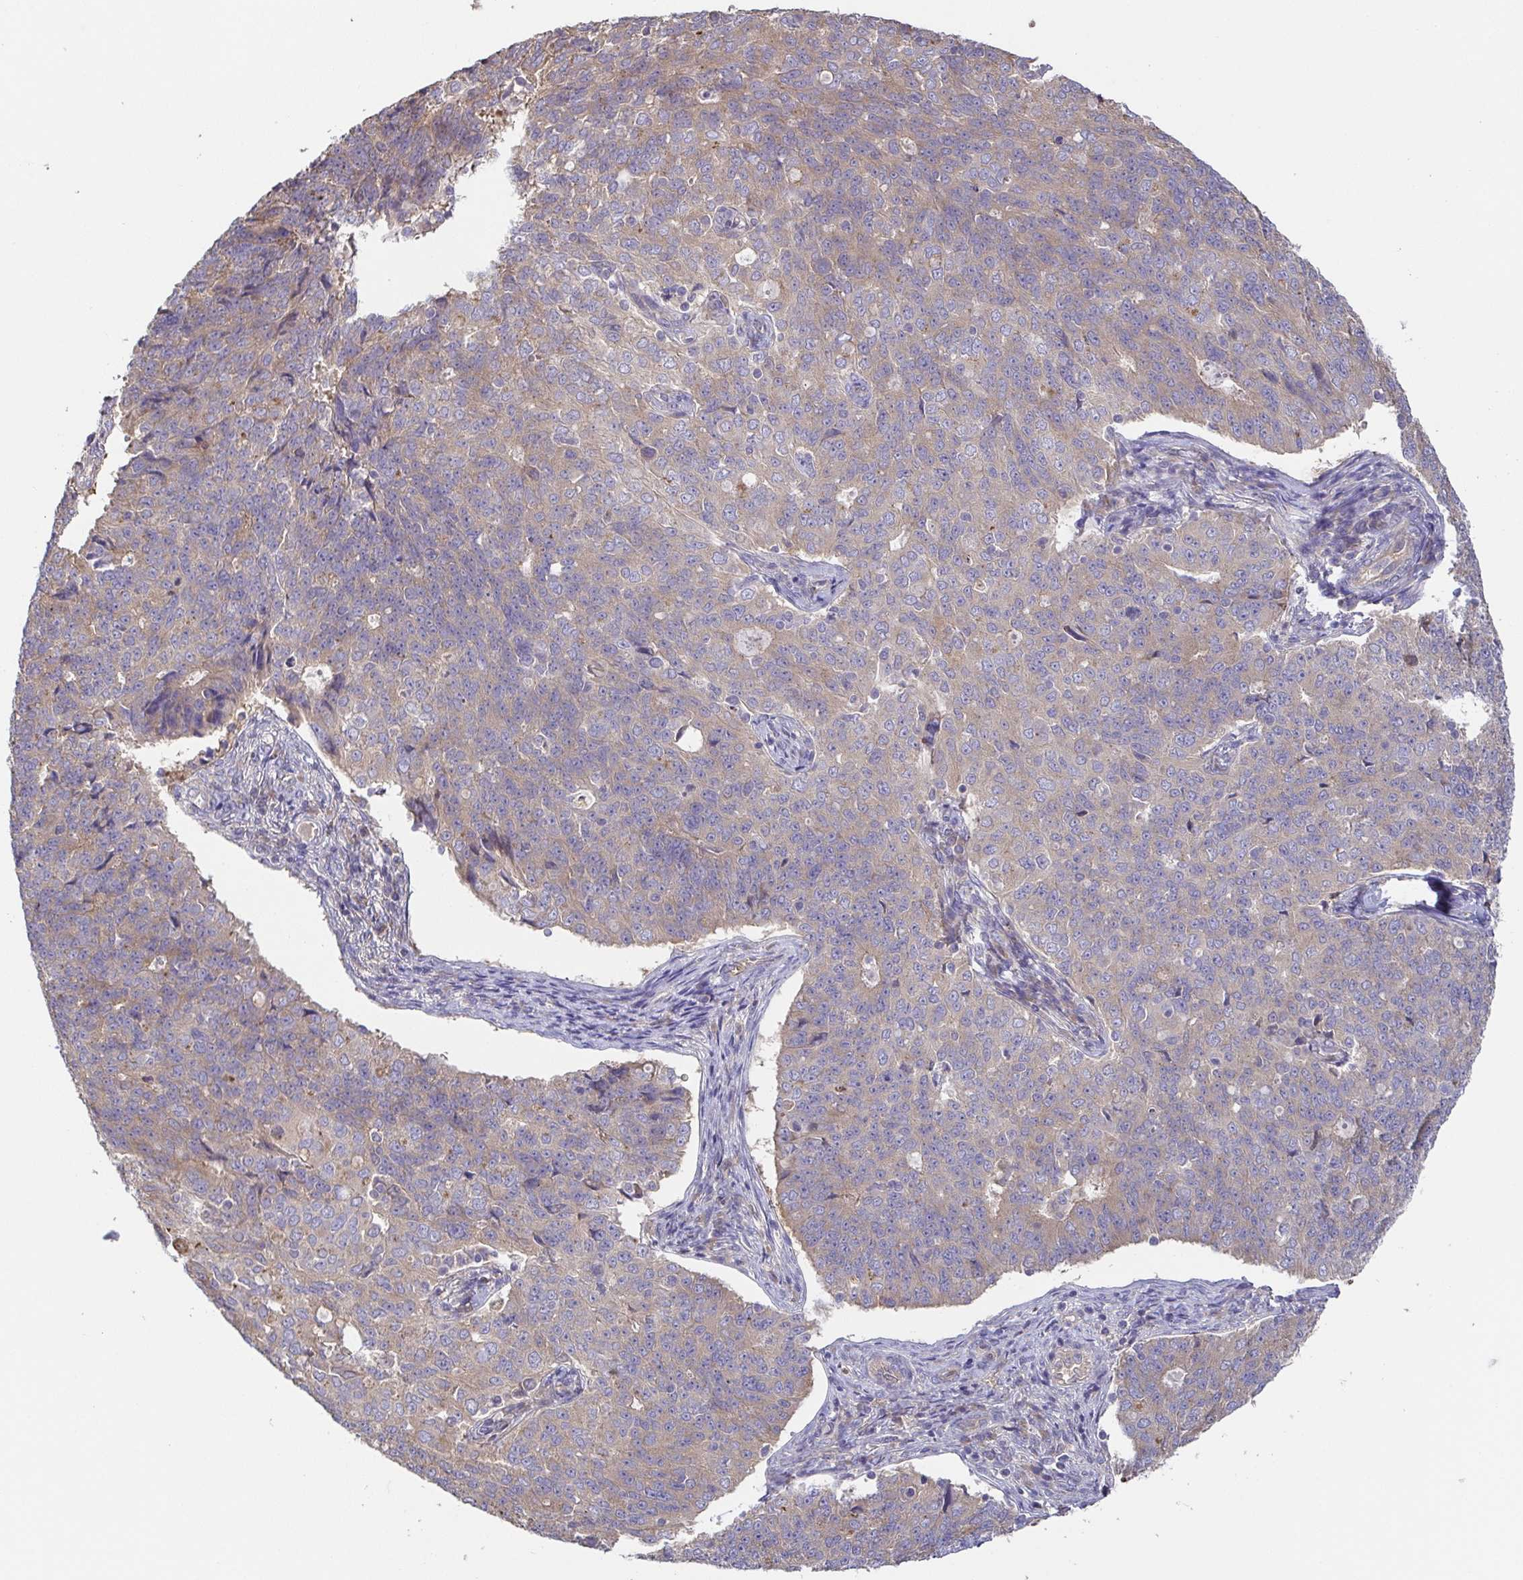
{"staining": {"intensity": "weak", "quantity": "<25%", "location": "cytoplasmic/membranous"}, "tissue": "endometrial cancer", "cell_type": "Tumor cells", "image_type": "cancer", "snomed": [{"axis": "morphology", "description": "Adenocarcinoma, NOS"}, {"axis": "topography", "description": "Endometrium"}], "caption": "Image shows no significant protein staining in tumor cells of endometrial cancer.", "gene": "EIF3D", "patient": {"sex": "female", "age": 43}}